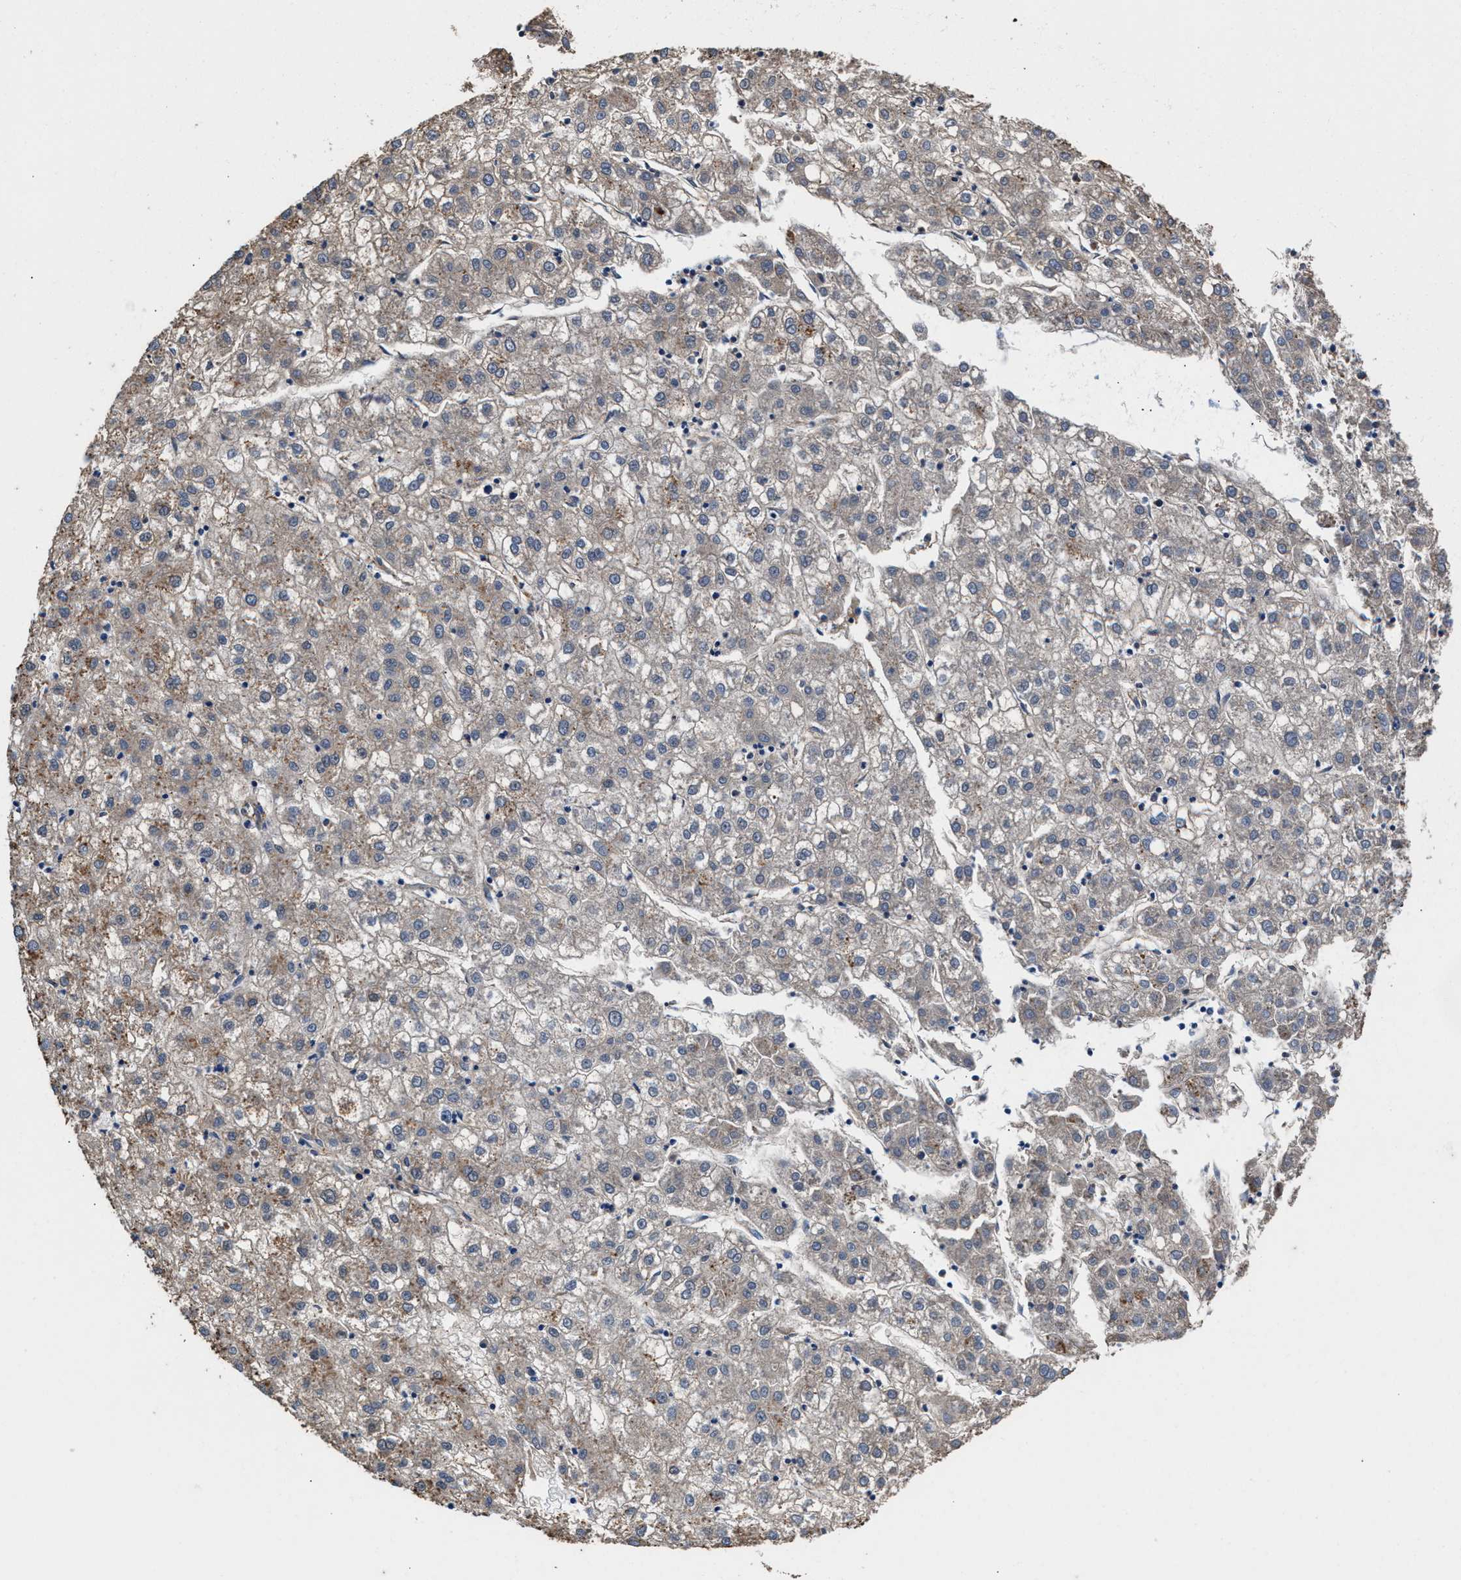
{"staining": {"intensity": "weak", "quantity": "<25%", "location": "cytoplasmic/membranous"}, "tissue": "liver cancer", "cell_type": "Tumor cells", "image_type": "cancer", "snomed": [{"axis": "morphology", "description": "Carcinoma, Hepatocellular, NOS"}, {"axis": "topography", "description": "Liver"}], "caption": "Histopathology image shows no significant protein expression in tumor cells of liver cancer (hepatocellular carcinoma). The staining is performed using DAB (3,3'-diaminobenzidine) brown chromogen with nuclei counter-stained in using hematoxylin.", "gene": "PPP1R9B", "patient": {"sex": "male", "age": 72}}